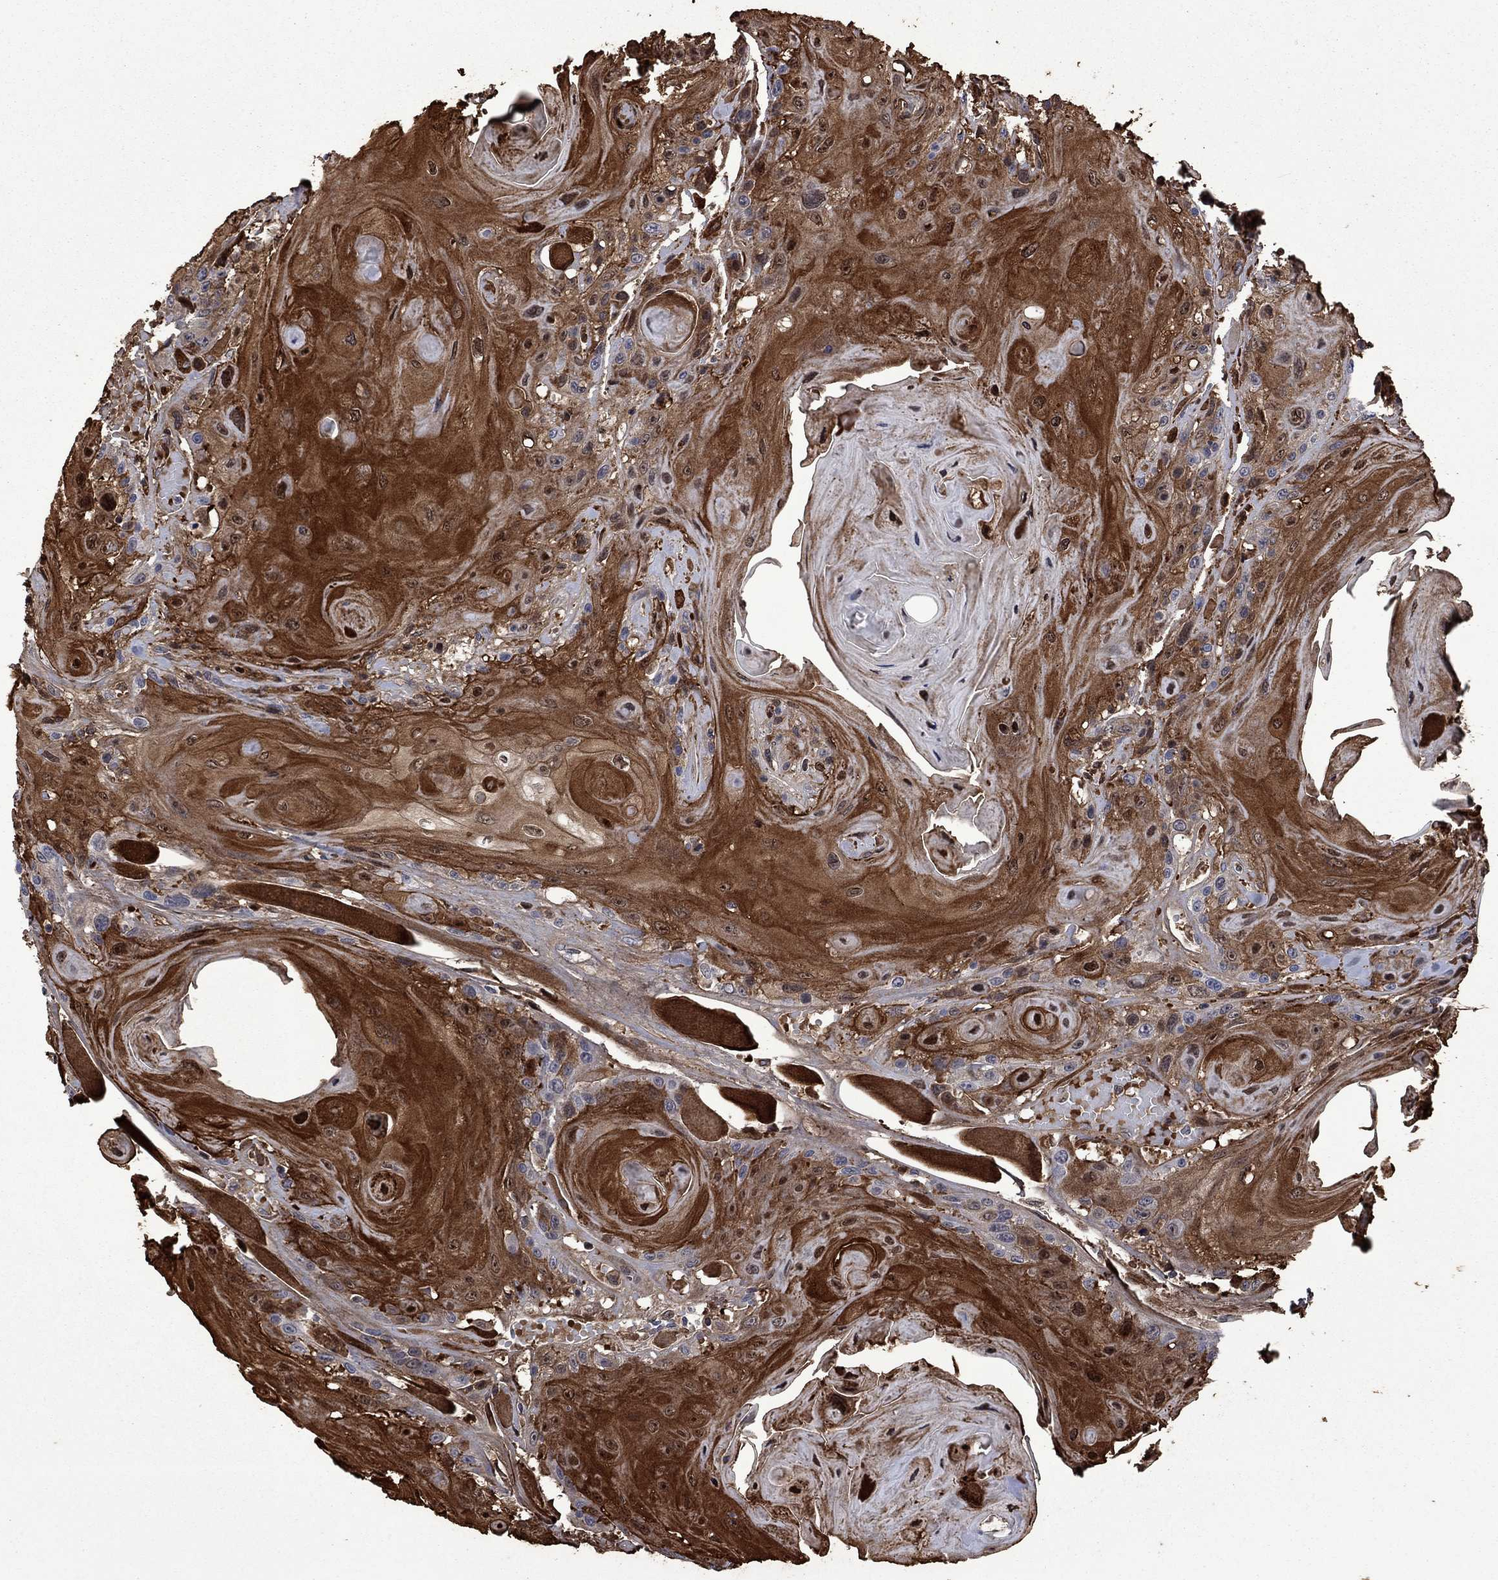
{"staining": {"intensity": "strong", "quantity": ">75%", "location": "cytoplasmic/membranous"}, "tissue": "head and neck cancer", "cell_type": "Tumor cells", "image_type": "cancer", "snomed": [{"axis": "morphology", "description": "Squamous cell carcinoma, NOS"}, {"axis": "topography", "description": "Head-Neck"}], "caption": "Squamous cell carcinoma (head and neck) stained with IHC exhibits strong cytoplasmic/membranous positivity in approximately >75% of tumor cells.", "gene": "AGL", "patient": {"sex": "female", "age": 59}}